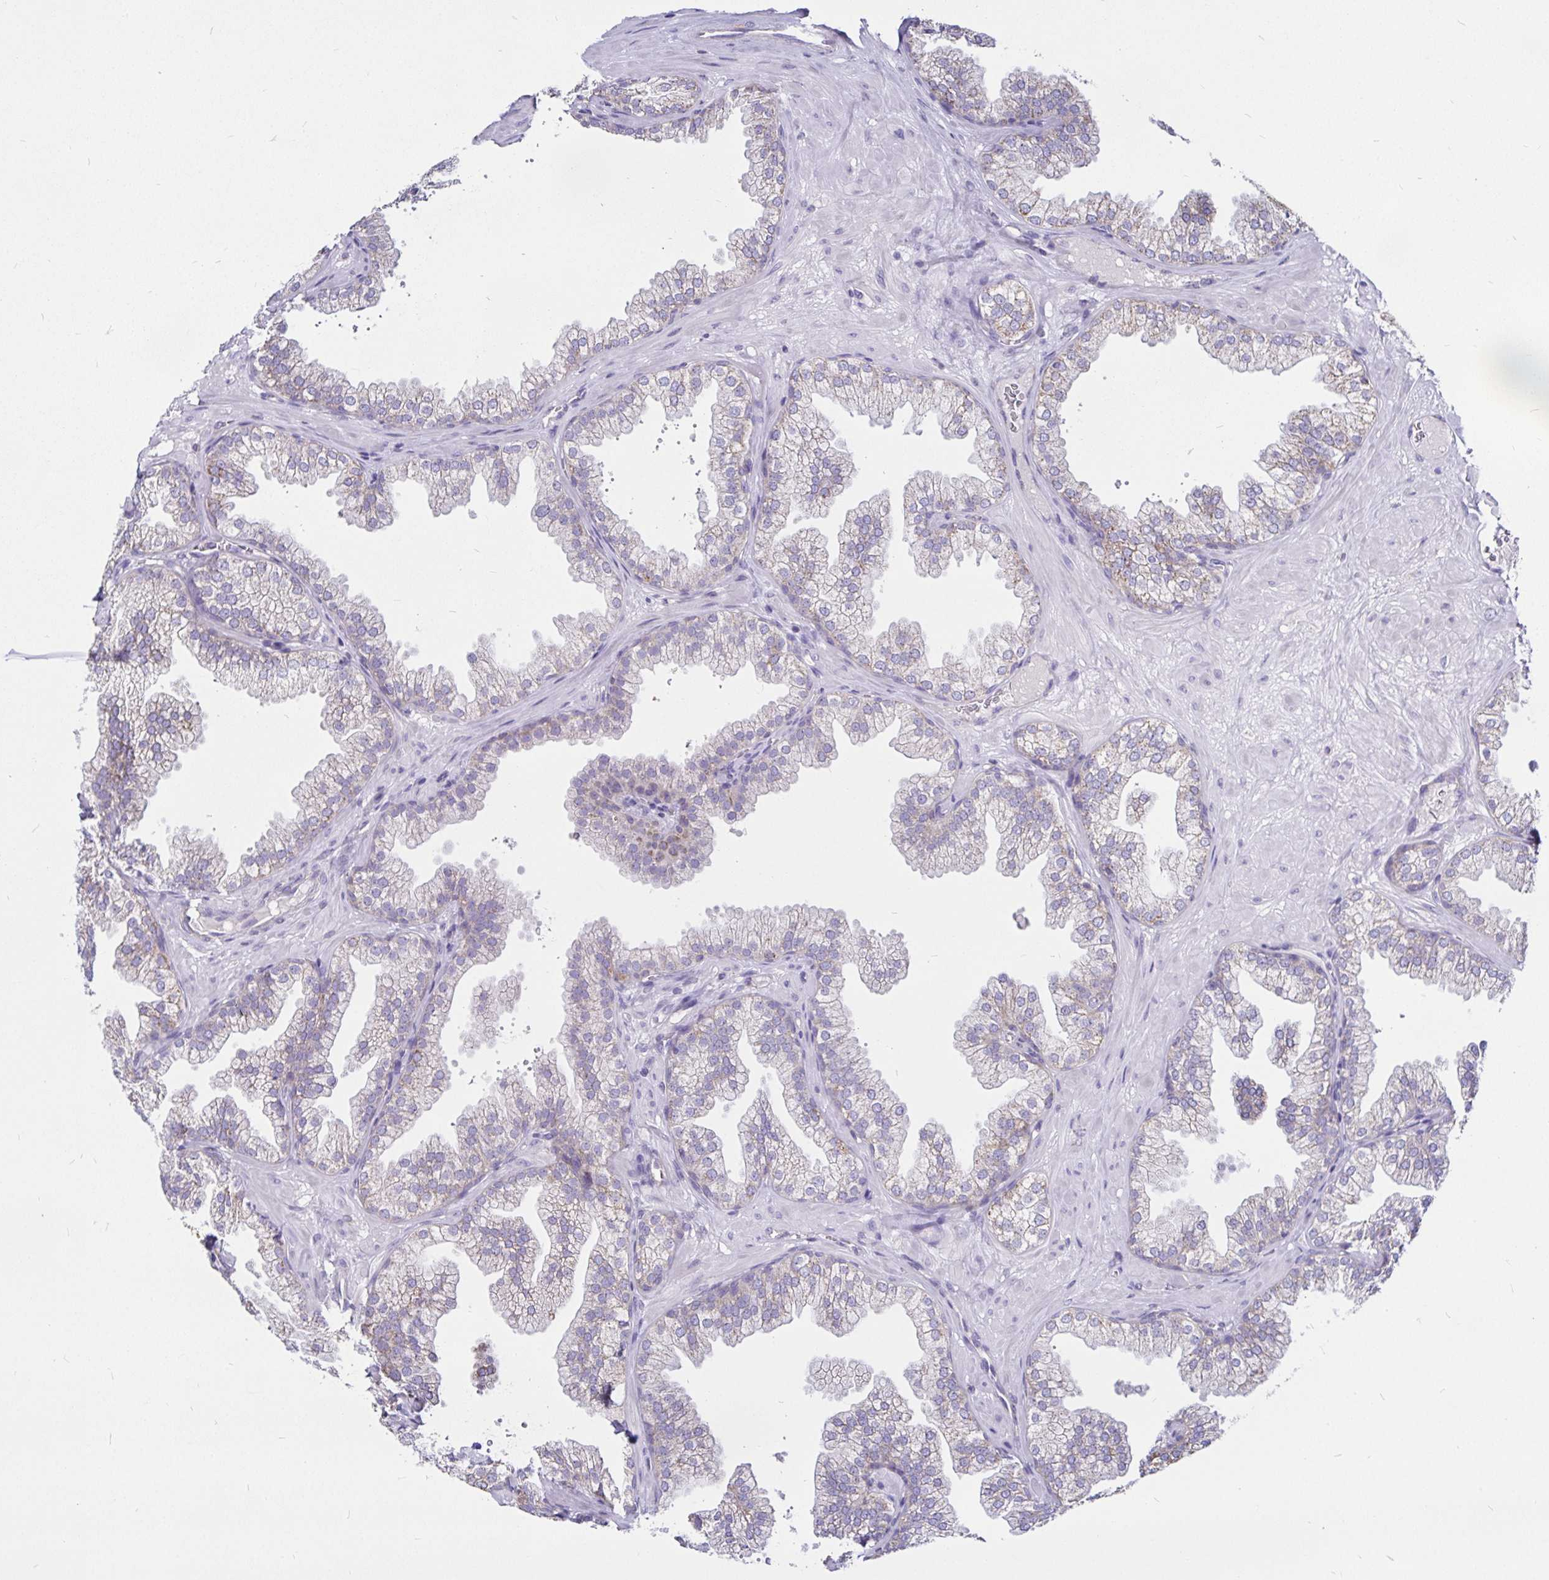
{"staining": {"intensity": "weak", "quantity": "<25%", "location": "cytoplasmic/membranous"}, "tissue": "prostate", "cell_type": "Glandular cells", "image_type": "normal", "snomed": [{"axis": "morphology", "description": "Normal tissue, NOS"}, {"axis": "topography", "description": "Prostate"}], "caption": "High magnification brightfield microscopy of normal prostate stained with DAB (3,3'-diaminobenzidine) (brown) and counterstained with hematoxylin (blue): glandular cells show no significant staining.", "gene": "PGAM2", "patient": {"sex": "male", "age": 37}}